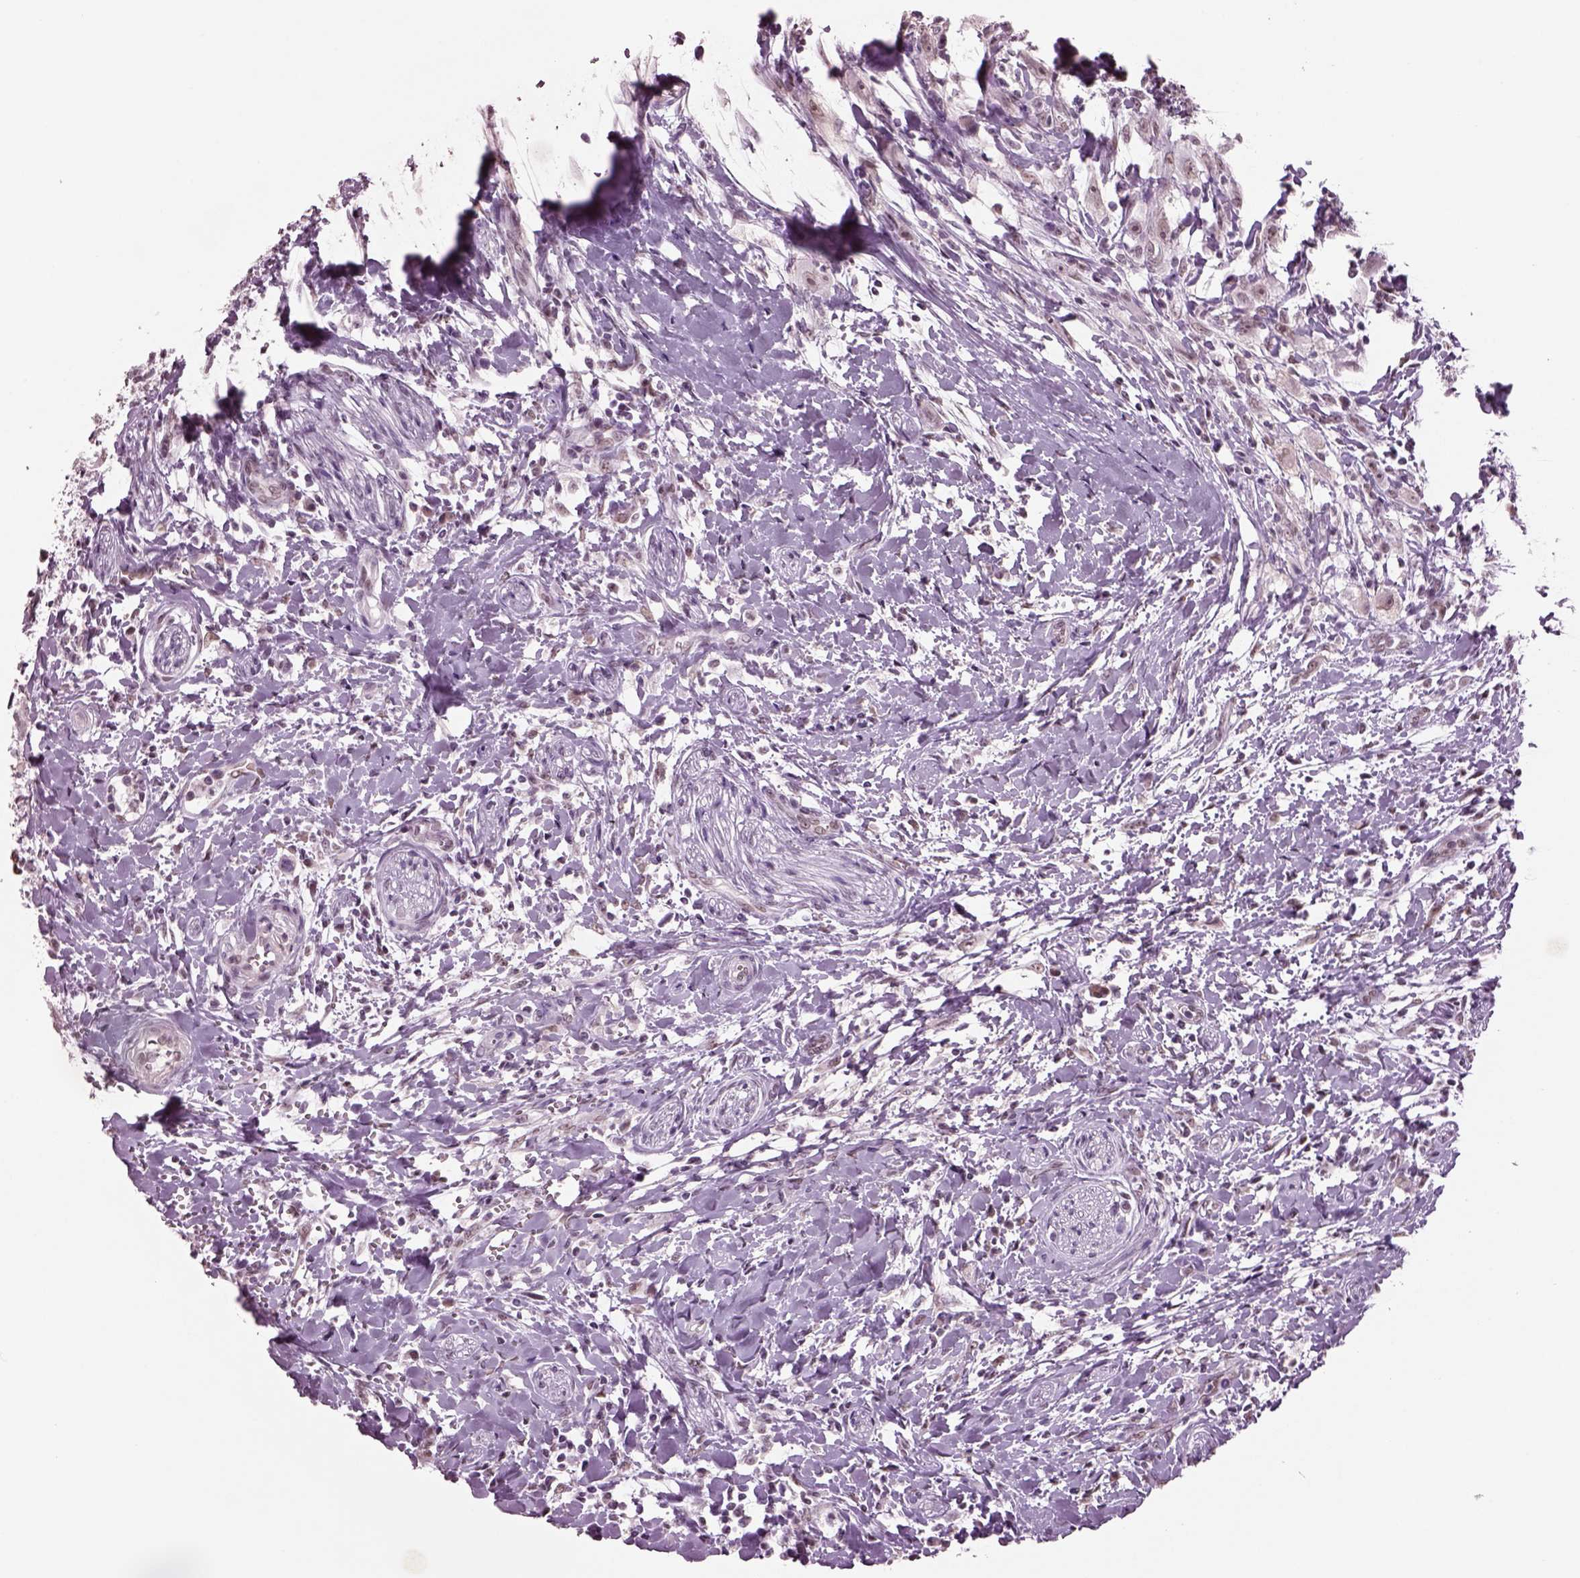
{"staining": {"intensity": "weak", "quantity": "25%-75%", "location": "nuclear"}, "tissue": "head and neck cancer", "cell_type": "Tumor cells", "image_type": "cancer", "snomed": [{"axis": "morphology", "description": "Squamous cell carcinoma, NOS"}, {"axis": "morphology", "description": "Squamous cell carcinoma, metastatic, NOS"}, {"axis": "topography", "description": "Oral tissue"}, {"axis": "topography", "description": "Head-Neck"}], "caption": "Immunohistochemical staining of metastatic squamous cell carcinoma (head and neck) demonstrates low levels of weak nuclear protein positivity in about 25%-75% of tumor cells. The staining was performed using DAB, with brown indicating positive protein expression. Nuclei are stained blue with hematoxylin.", "gene": "SEPHS1", "patient": {"sex": "female", "age": 85}}